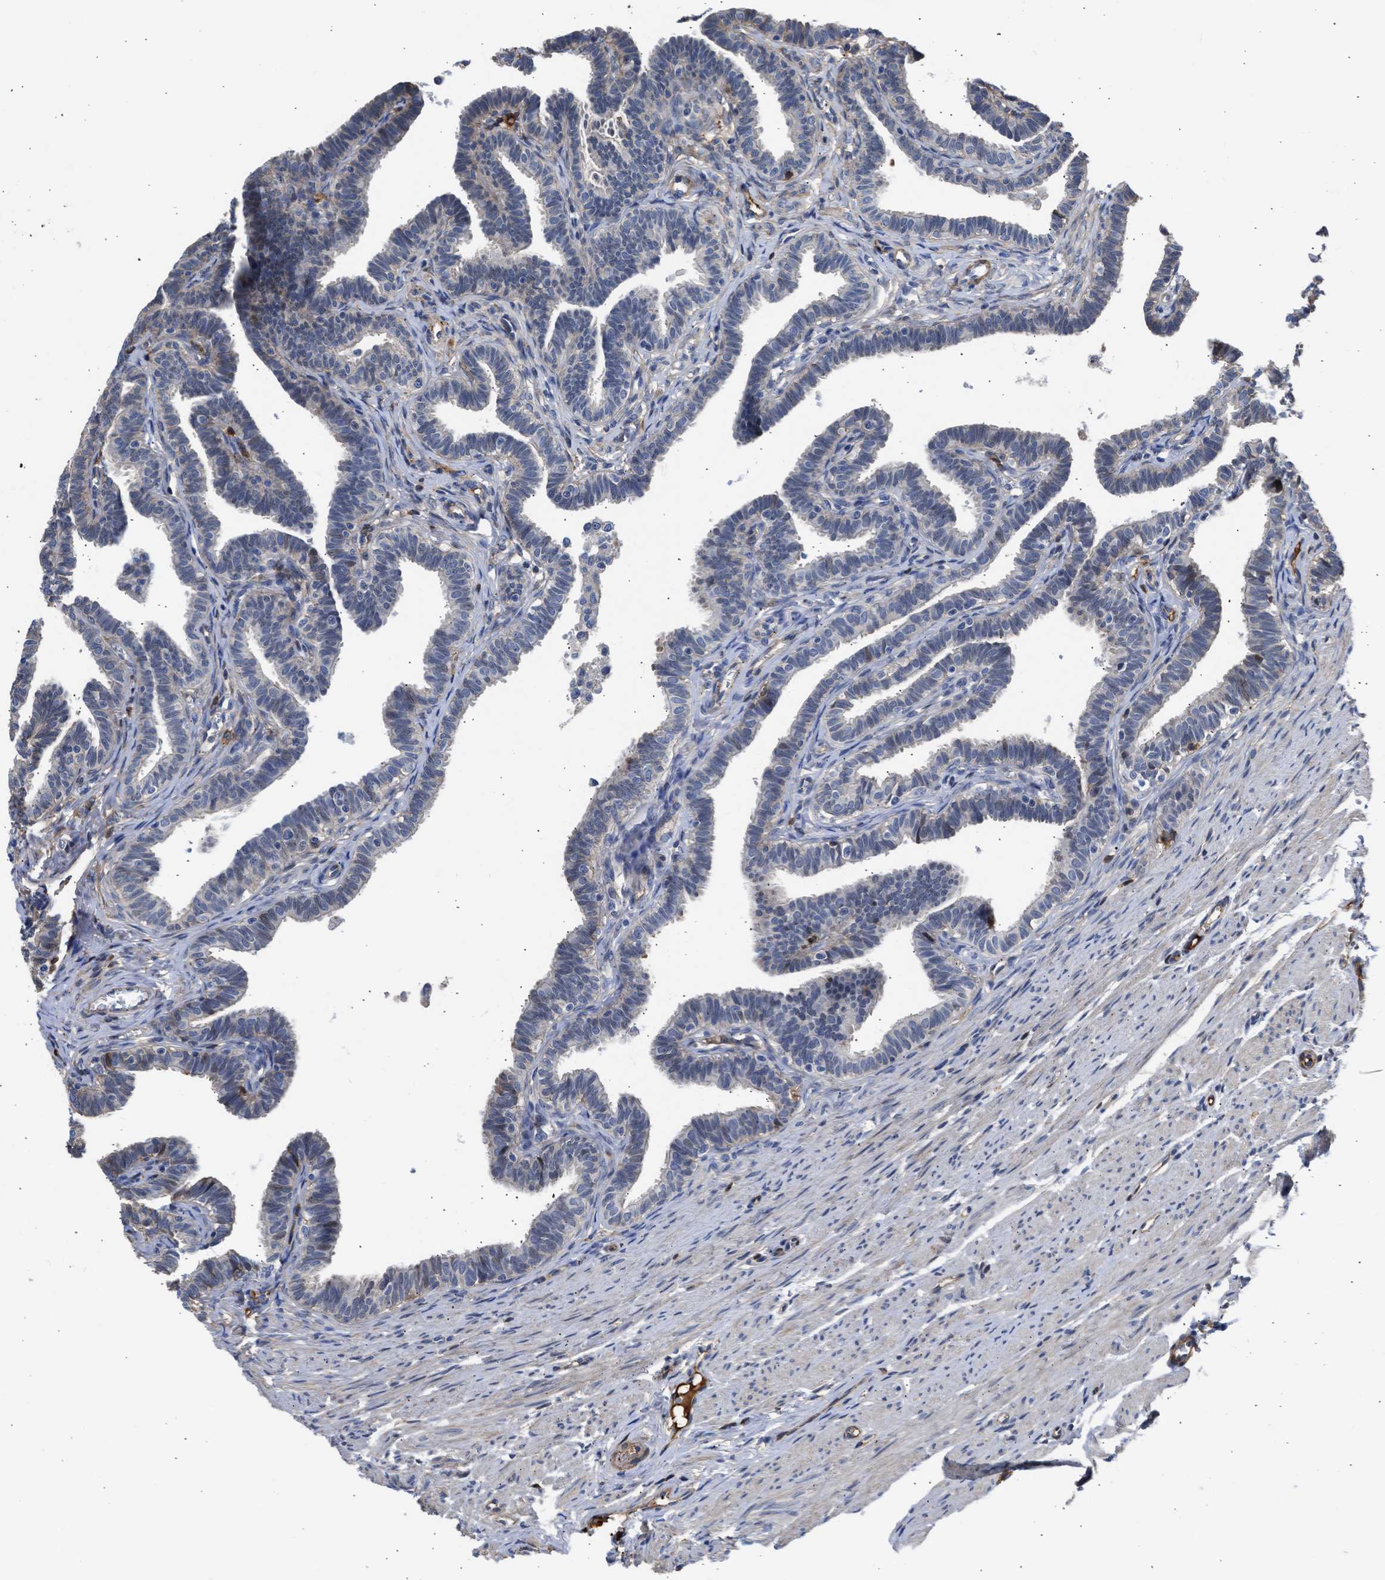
{"staining": {"intensity": "weak", "quantity": "25%-75%", "location": "cytoplasmic/membranous"}, "tissue": "fallopian tube", "cell_type": "Glandular cells", "image_type": "normal", "snomed": [{"axis": "morphology", "description": "Normal tissue, NOS"}, {"axis": "topography", "description": "Fallopian tube"}, {"axis": "topography", "description": "Ovary"}], "caption": "Immunohistochemistry (IHC) image of unremarkable fallopian tube stained for a protein (brown), which exhibits low levels of weak cytoplasmic/membranous expression in approximately 25%-75% of glandular cells.", "gene": "MAS1L", "patient": {"sex": "female", "age": 23}}